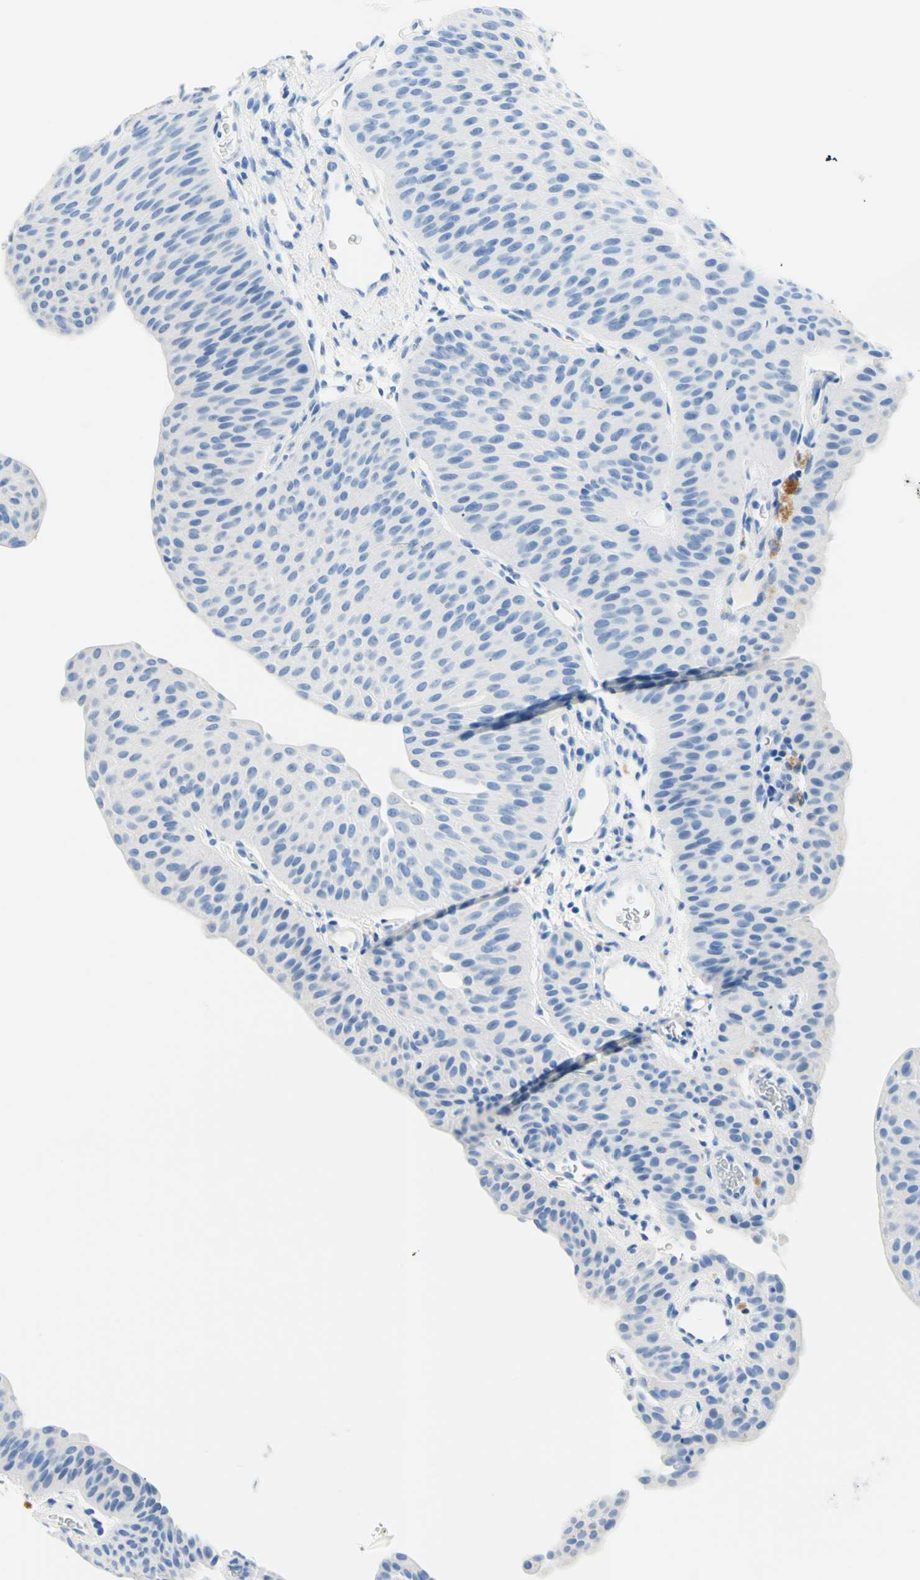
{"staining": {"intensity": "negative", "quantity": "none", "location": "none"}, "tissue": "urothelial cancer", "cell_type": "Tumor cells", "image_type": "cancer", "snomed": [{"axis": "morphology", "description": "Urothelial carcinoma, Low grade"}, {"axis": "topography", "description": "Urinary bladder"}], "caption": "Tumor cells show no significant expression in urothelial cancer.", "gene": "MYH2", "patient": {"sex": "female", "age": 60}}